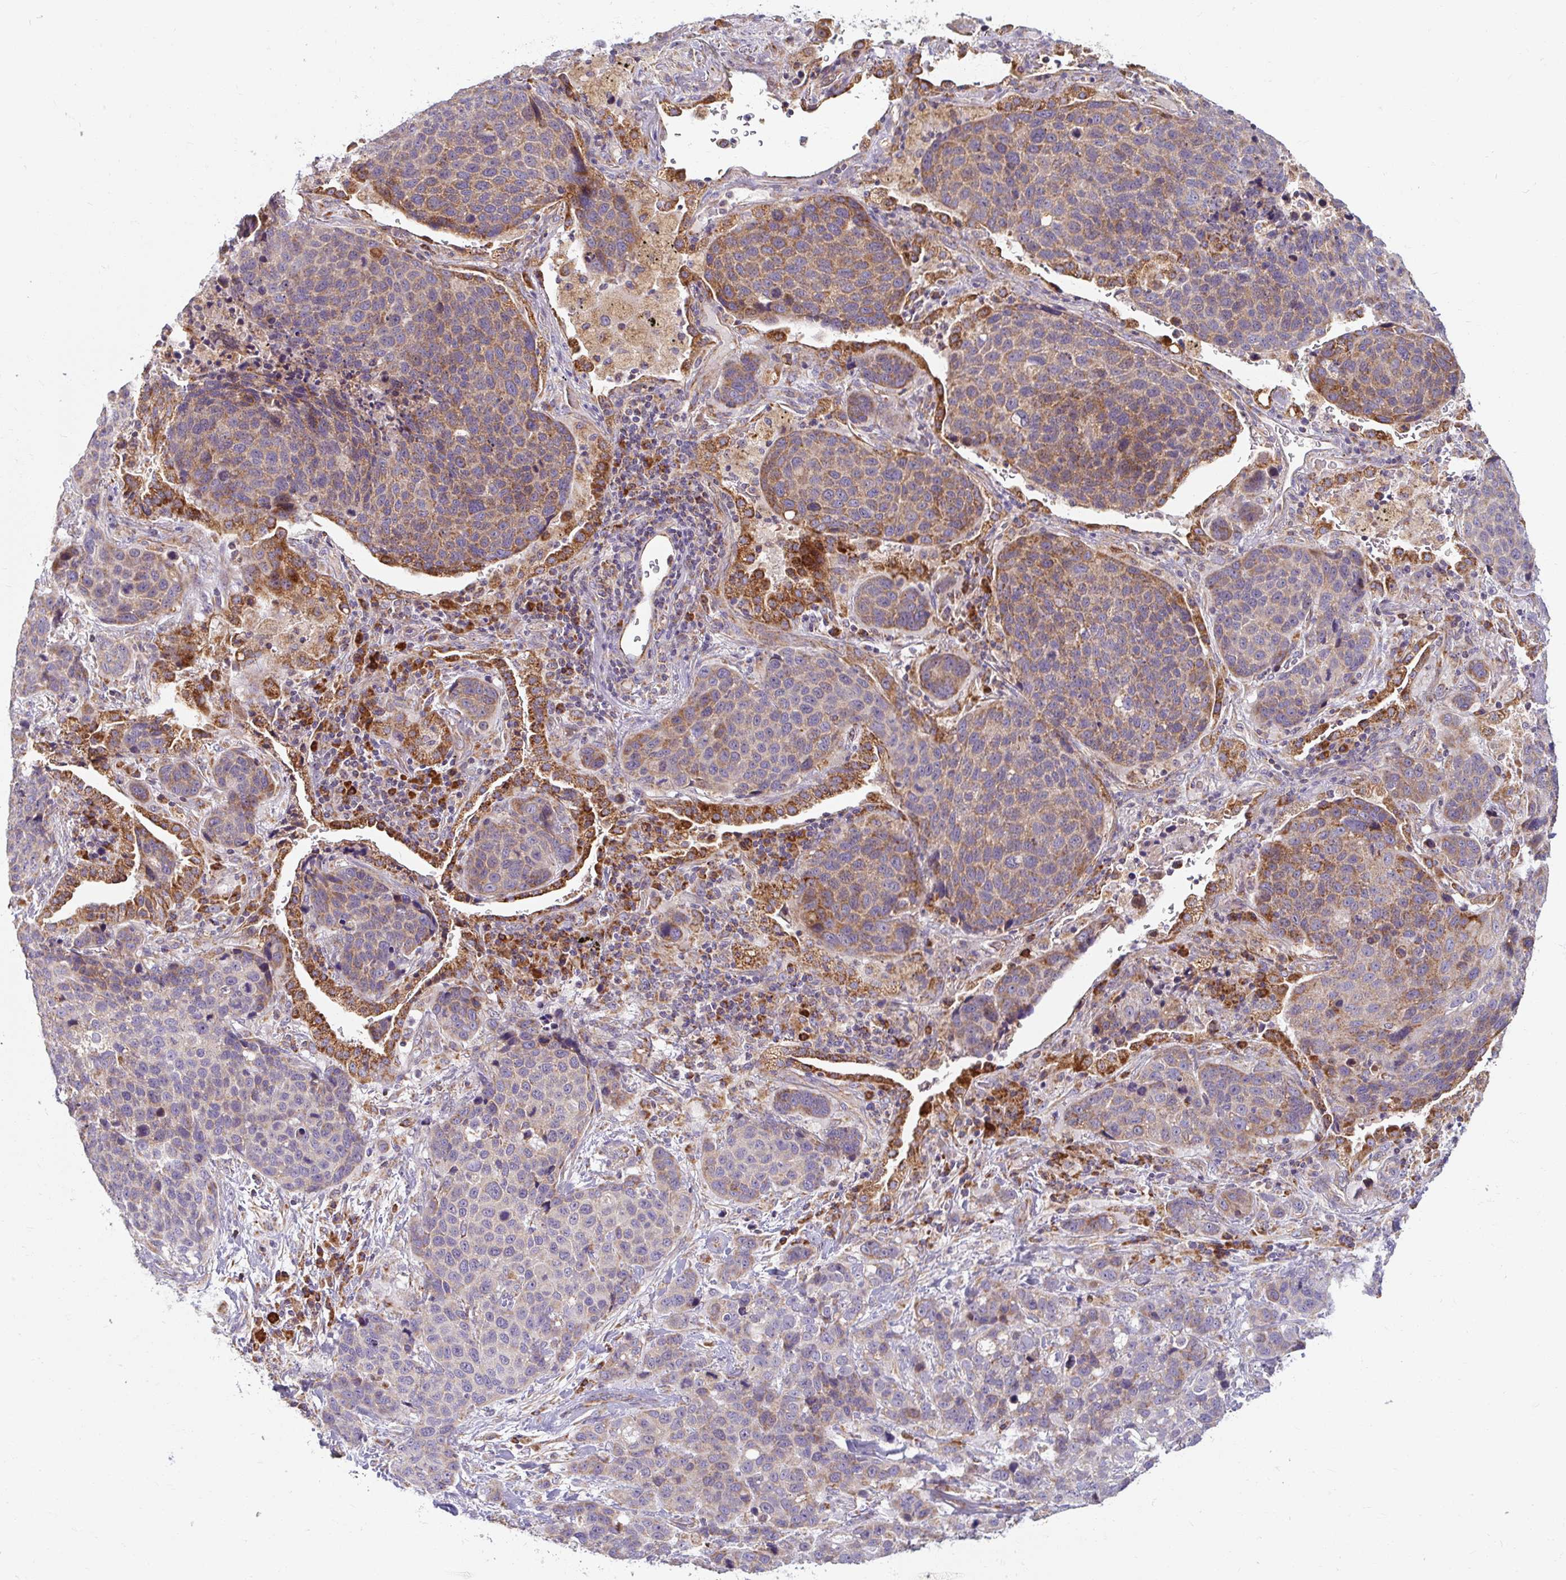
{"staining": {"intensity": "moderate", "quantity": "25%-75%", "location": "cytoplasmic/membranous"}, "tissue": "lung cancer", "cell_type": "Tumor cells", "image_type": "cancer", "snomed": [{"axis": "morphology", "description": "Squamous cell carcinoma, NOS"}, {"axis": "topography", "description": "Lymph node"}, {"axis": "topography", "description": "Lung"}], "caption": "High-magnification brightfield microscopy of lung cancer stained with DAB (brown) and counterstained with hematoxylin (blue). tumor cells exhibit moderate cytoplasmic/membranous positivity is seen in approximately25%-75% of cells.", "gene": "SKP2", "patient": {"sex": "male", "age": 61}}